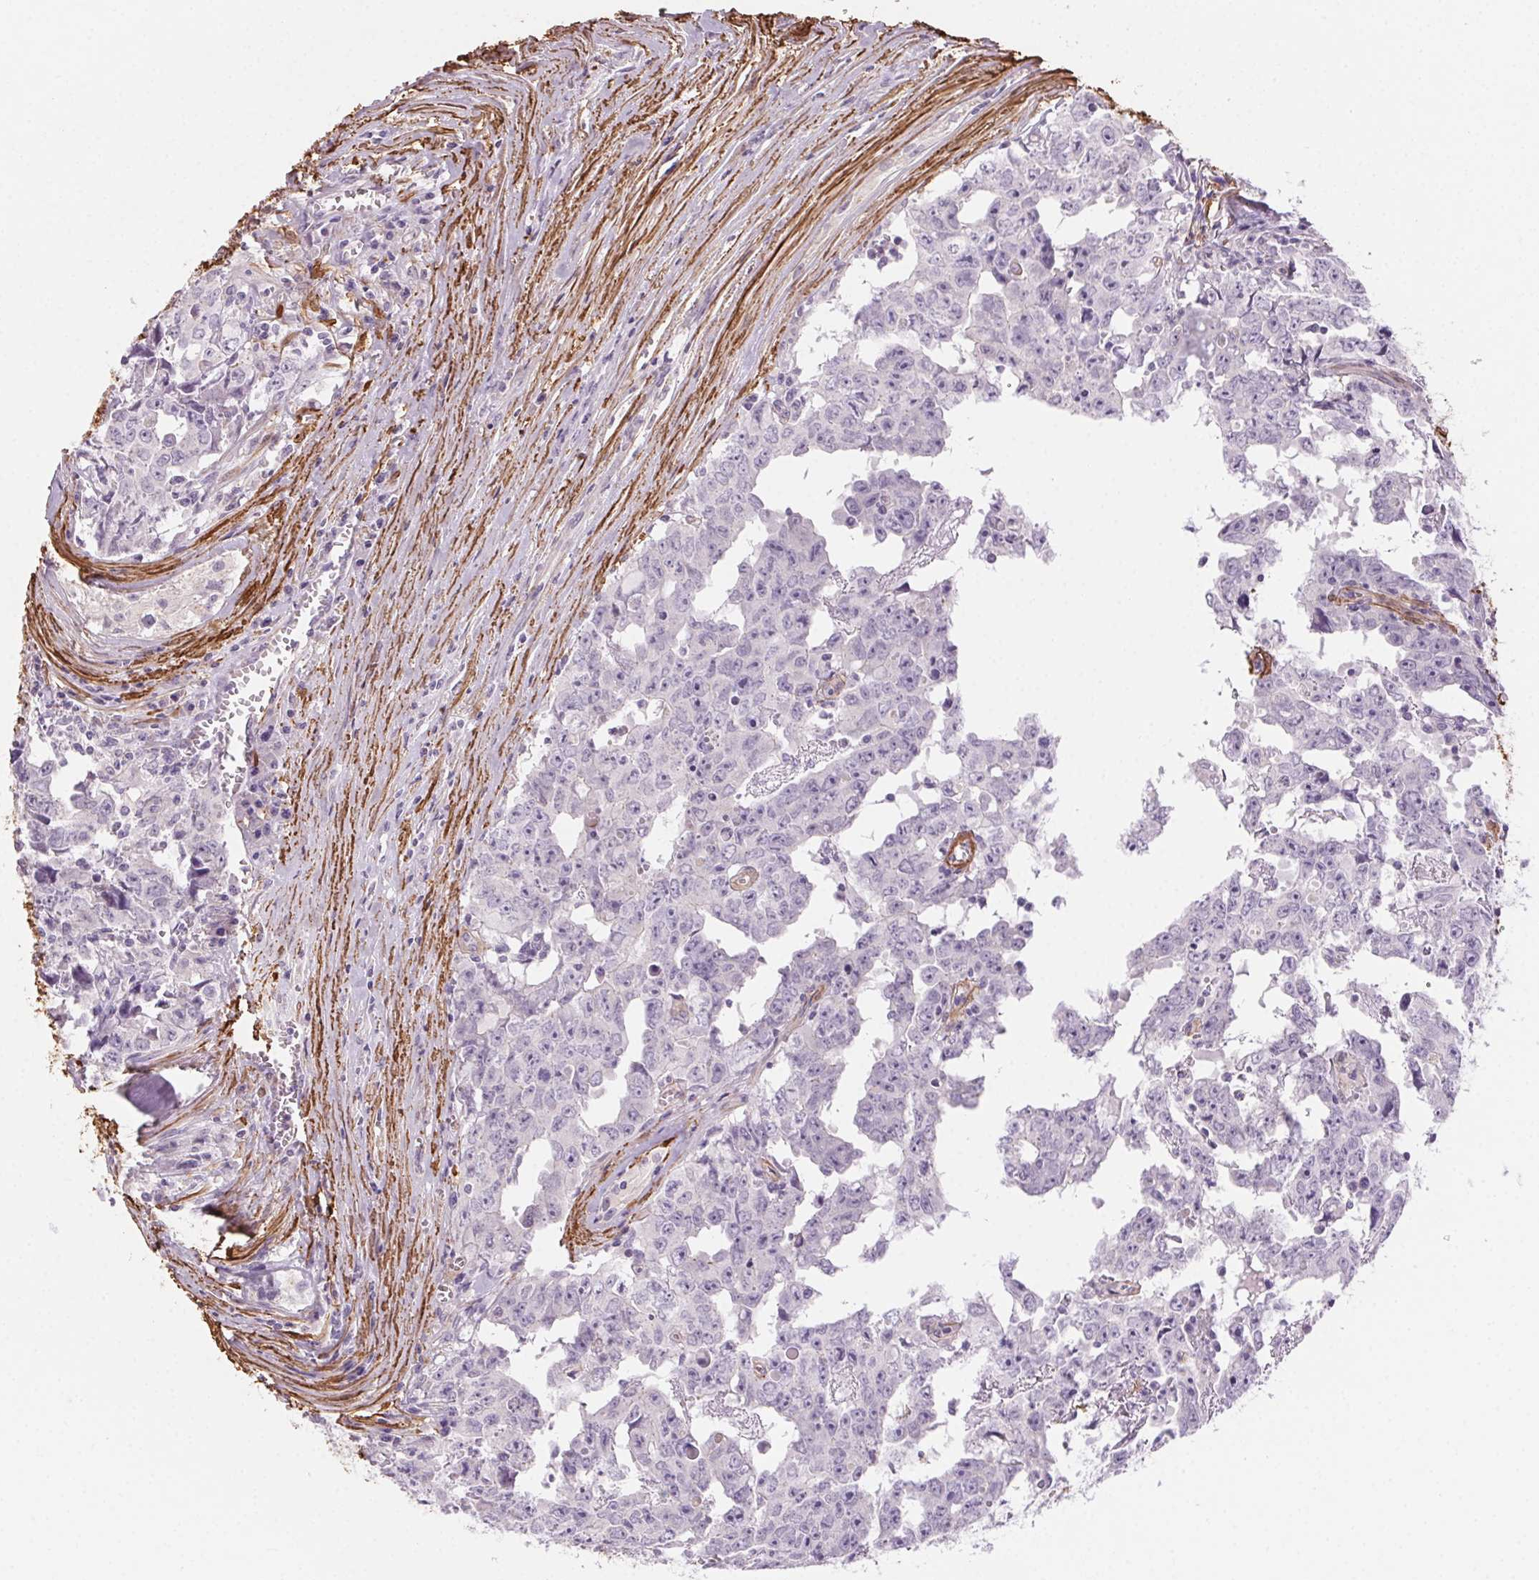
{"staining": {"intensity": "negative", "quantity": "none", "location": "none"}, "tissue": "testis cancer", "cell_type": "Tumor cells", "image_type": "cancer", "snomed": [{"axis": "morphology", "description": "Carcinoma, Embryonal, NOS"}, {"axis": "topography", "description": "Testis"}], "caption": "This is an IHC photomicrograph of human testis cancer (embryonal carcinoma). There is no staining in tumor cells.", "gene": "GPX8", "patient": {"sex": "male", "age": 22}}